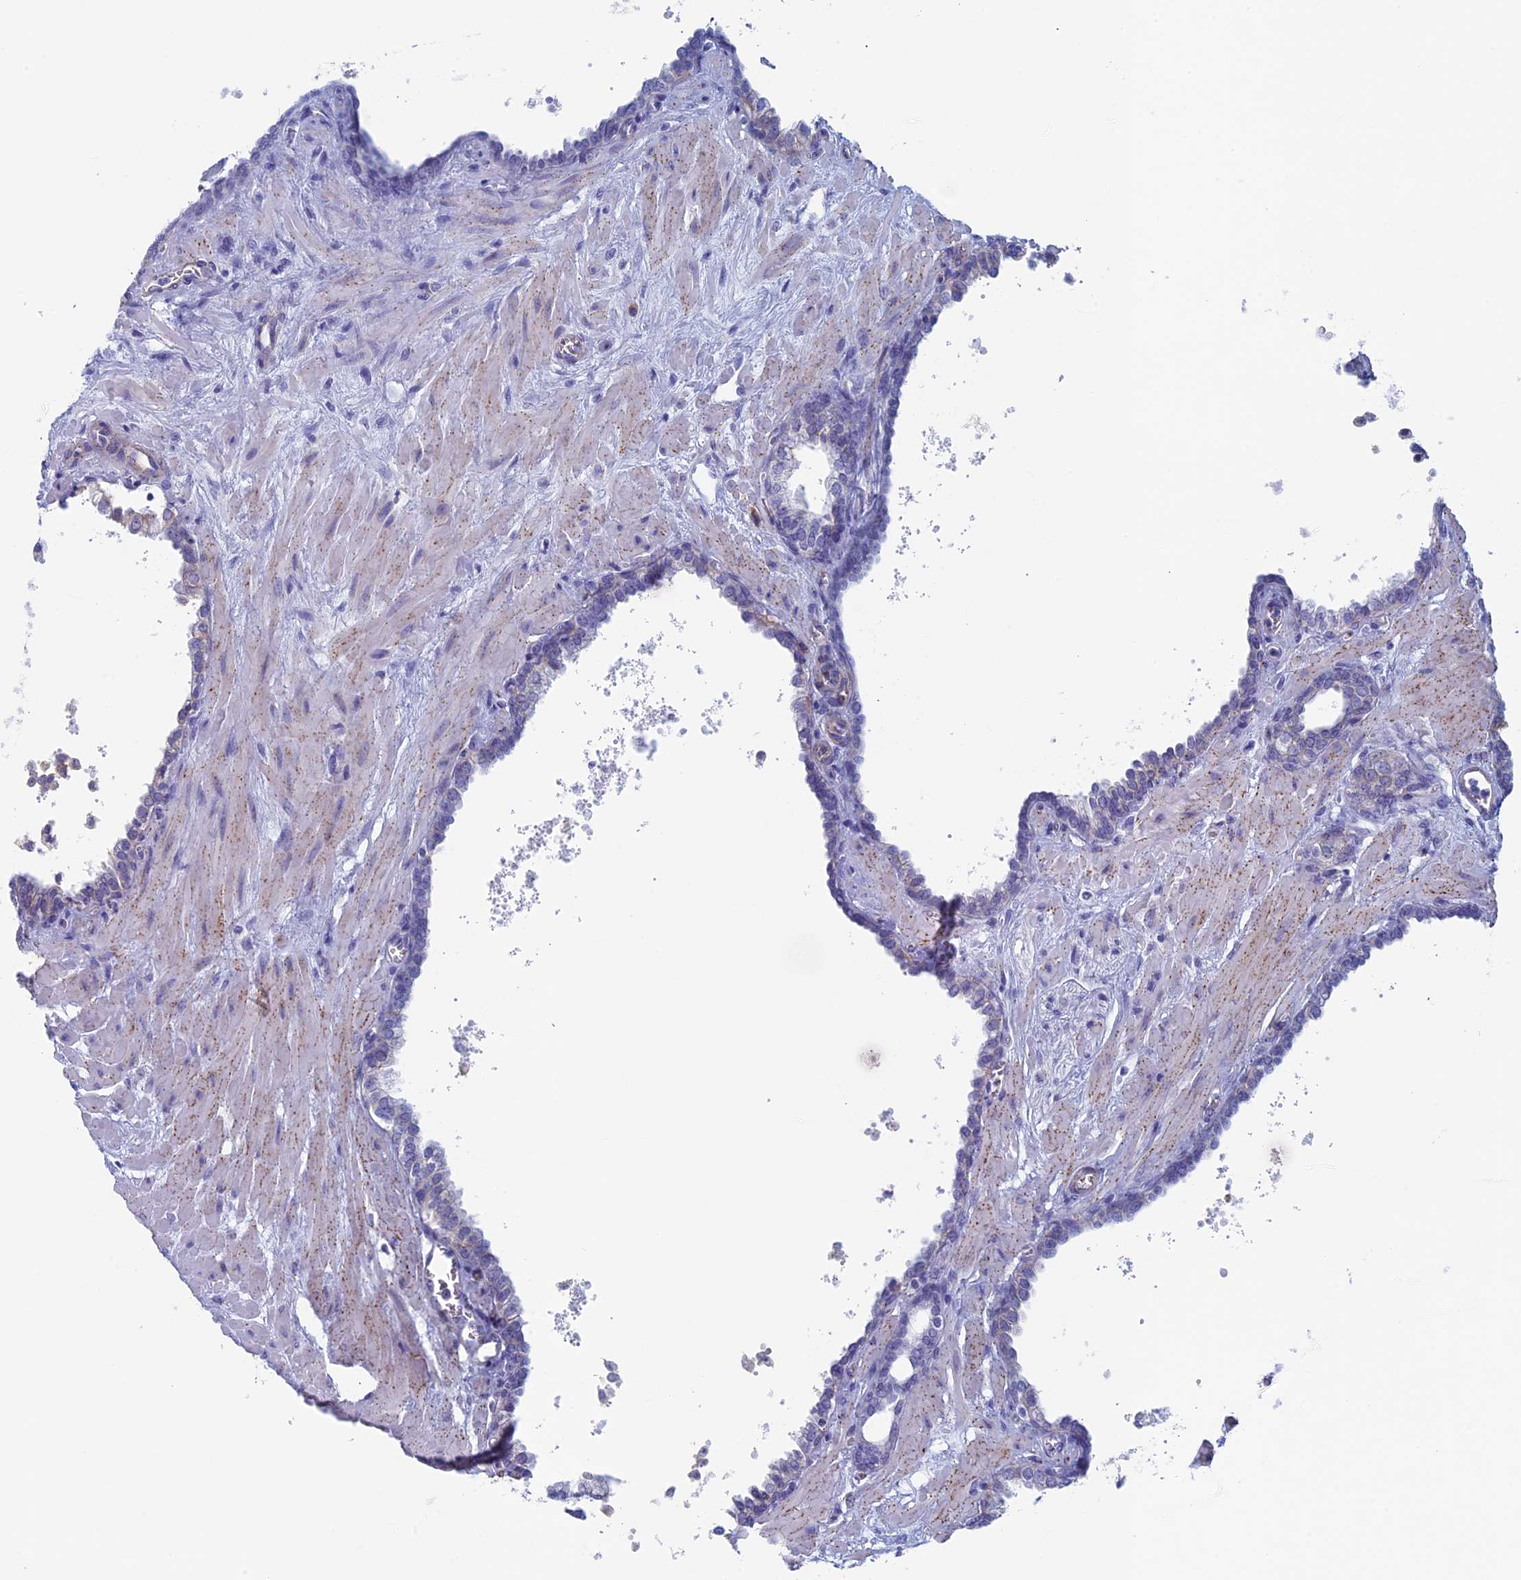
{"staining": {"intensity": "negative", "quantity": "none", "location": "none"}, "tissue": "prostate", "cell_type": "Glandular cells", "image_type": "normal", "snomed": [{"axis": "morphology", "description": "Normal tissue, NOS"}, {"axis": "topography", "description": "Prostate"}], "caption": "This micrograph is of unremarkable prostate stained with immunohistochemistry (IHC) to label a protein in brown with the nuclei are counter-stained blue. There is no staining in glandular cells.", "gene": "MAGEB6", "patient": {"sex": "male", "age": 60}}